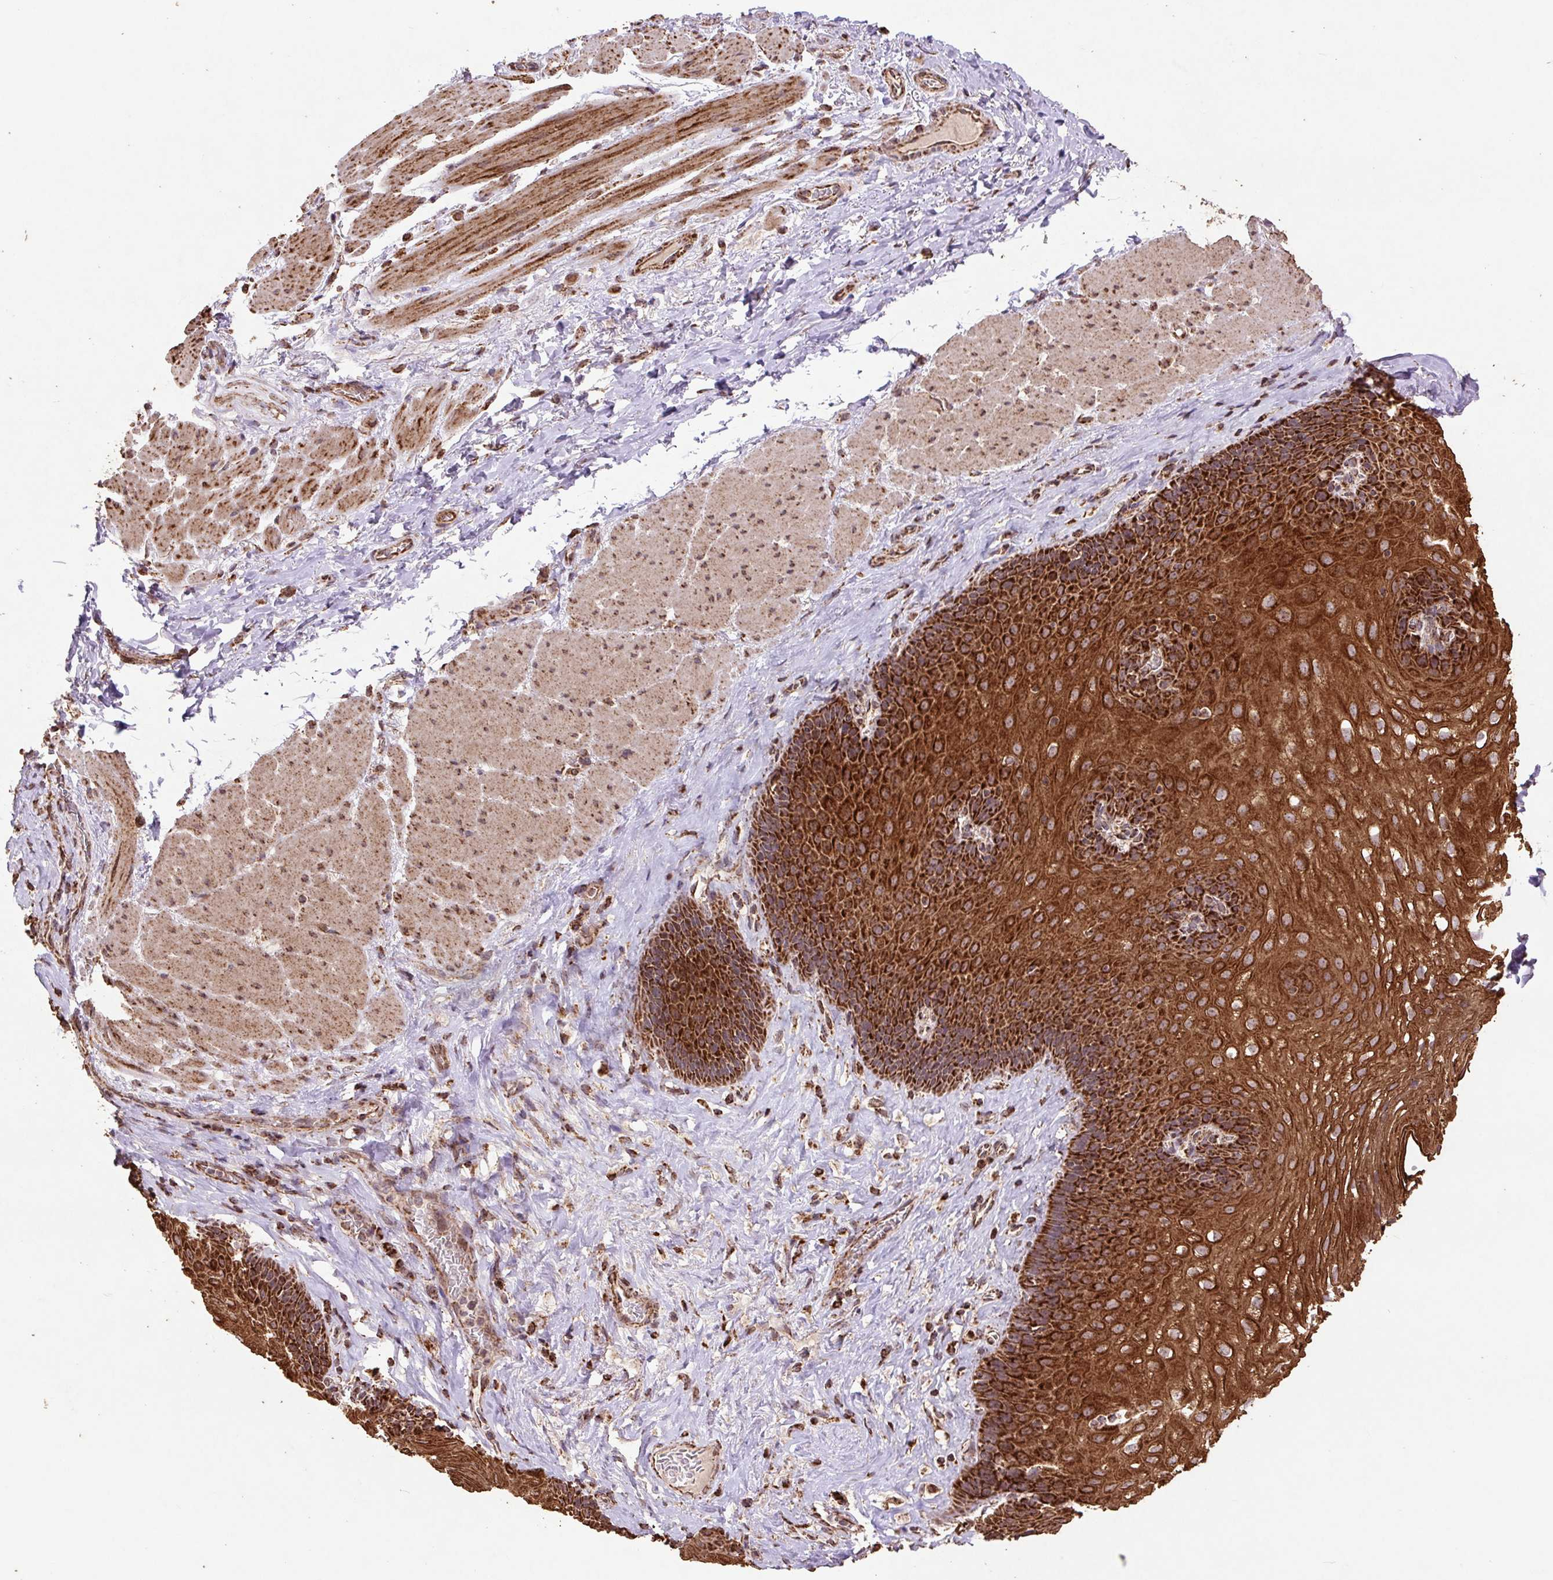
{"staining": {"intensity": "strong", "quantity": ">75%", "location": "cytoplasmic/membranous"}, "tissue": "esophagus", "cell_type": "Squamous epithelial cells", "image_type": "normal", "snomed": [{"axis": "morphology", "description": "Normal tissue, NOS"}, {"axis": "topography", "description": "Esophagus"}], "caption": "IHC of unremarkable esophagus reveals high levels of strong cytoplasmic/membranous staining in about >75% of squamous epithelial cells.", "gene": "ATP5F1A", "patient": {"sex": "female", "age": 66}}